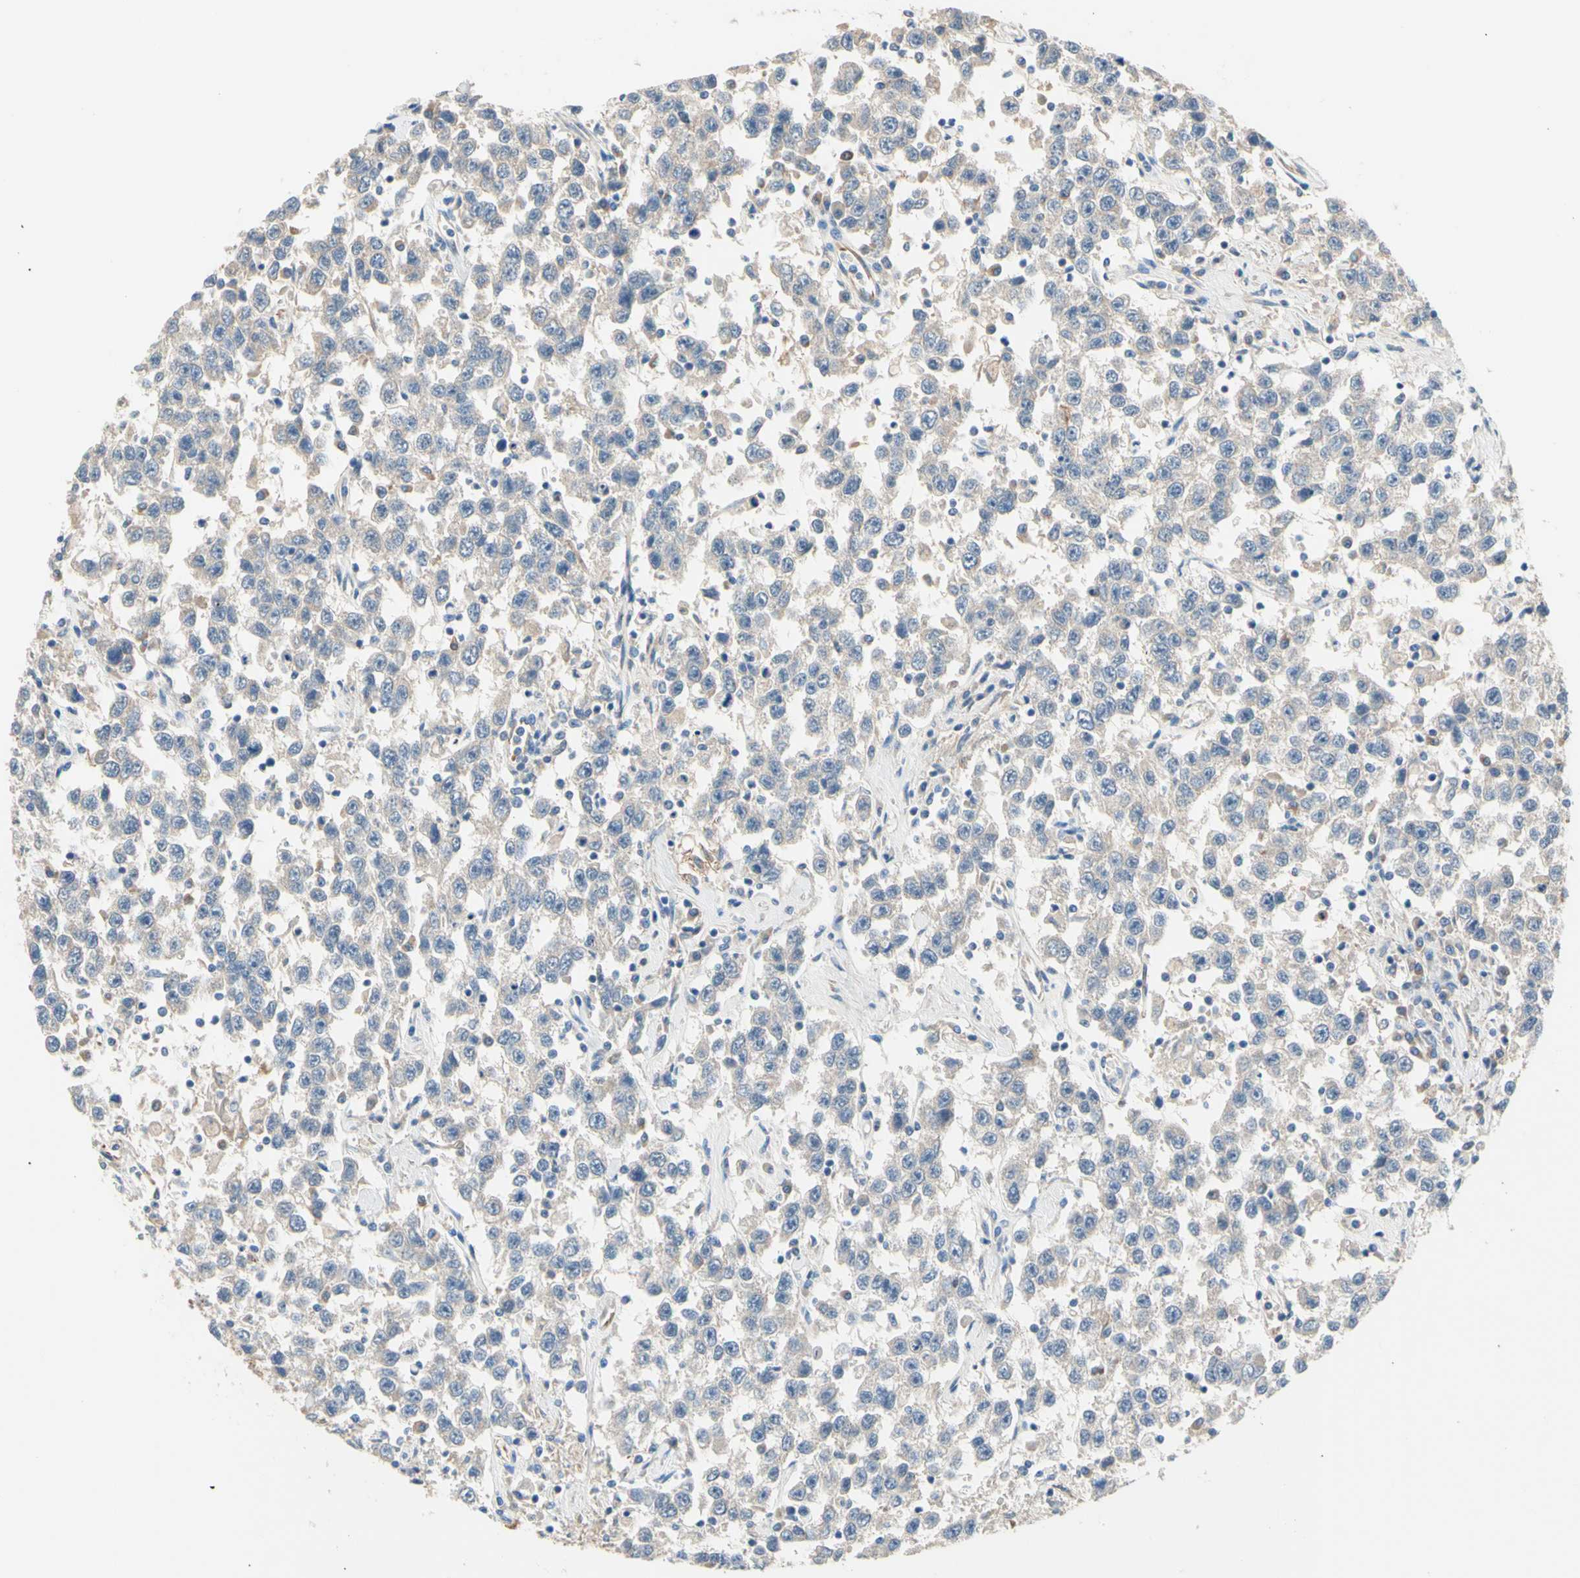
{"staining": {"intensity": "negative", "quantity": "none", "location": "none"}, "tissue": "testis cancer", "cell_type": "Tumor cells", "image_type": "cancer", "snomed": [{"axis": "morphology", "description": "Seminoma, NOS"}, {"axis": "topography", "description": "Testis"}], "caption": "There is no significant expression in tumor cells of testis cancer.", "gene": "TRAF2", "patient": {"sex": "male", "age": 41}}